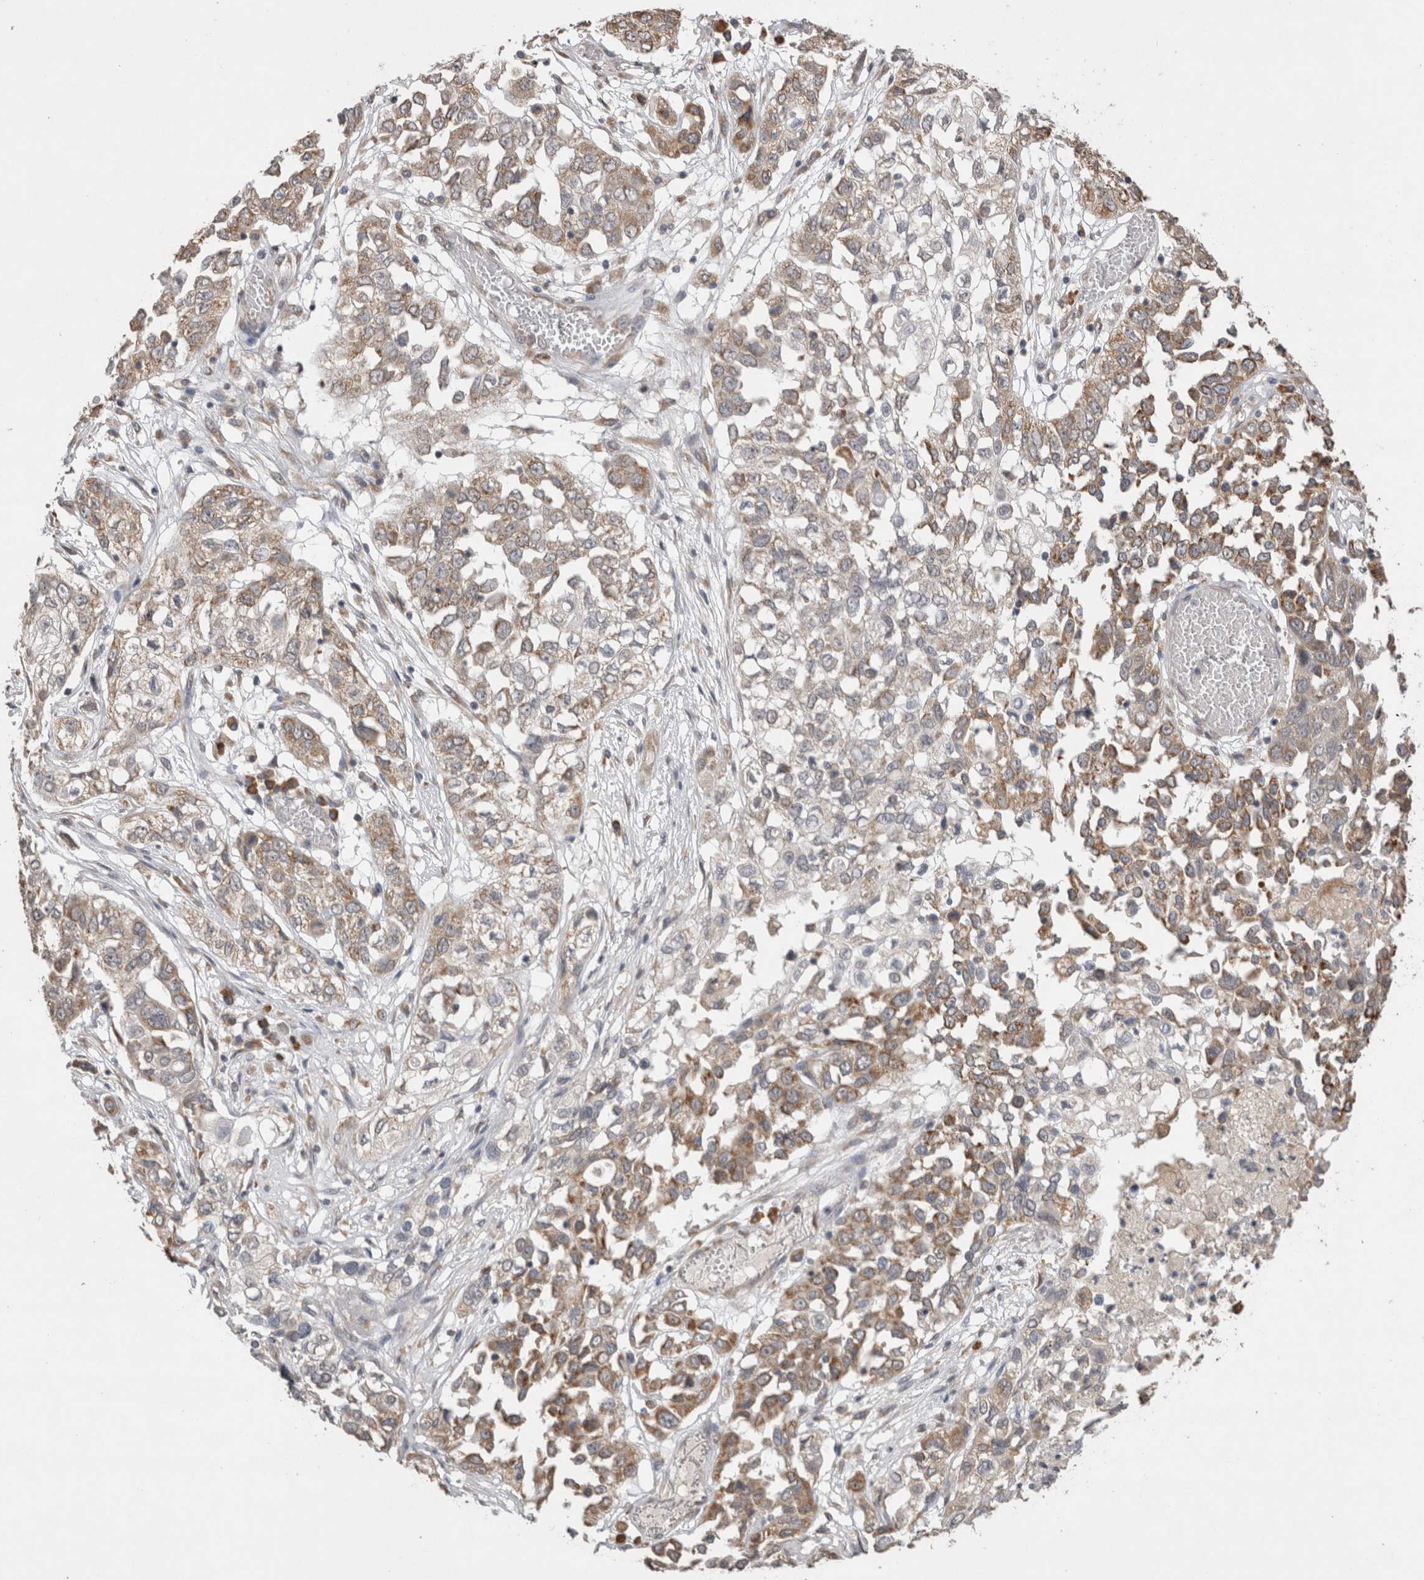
{"staining": {"intensity": "weak", "quantity": ">75%", "location": "cytoplasmic/membranous"}, "tissue": "lung cancer", "cell_type": "Tumor cells", "image_type": "cancer", "snomed": [{"axis": "morphology", "description": "Squamous cell carcinoma, NOS"}, {"axis": "topography", "description": "Lung"}], "caption": "Tumor cells reveal low levels of weak cytoplasmic/membranous positivity in about >75% of cells in human squamous cell carcinoma (lung).", "gene": "NOMO1", "patient": {"sex": "male", "age": 71}}